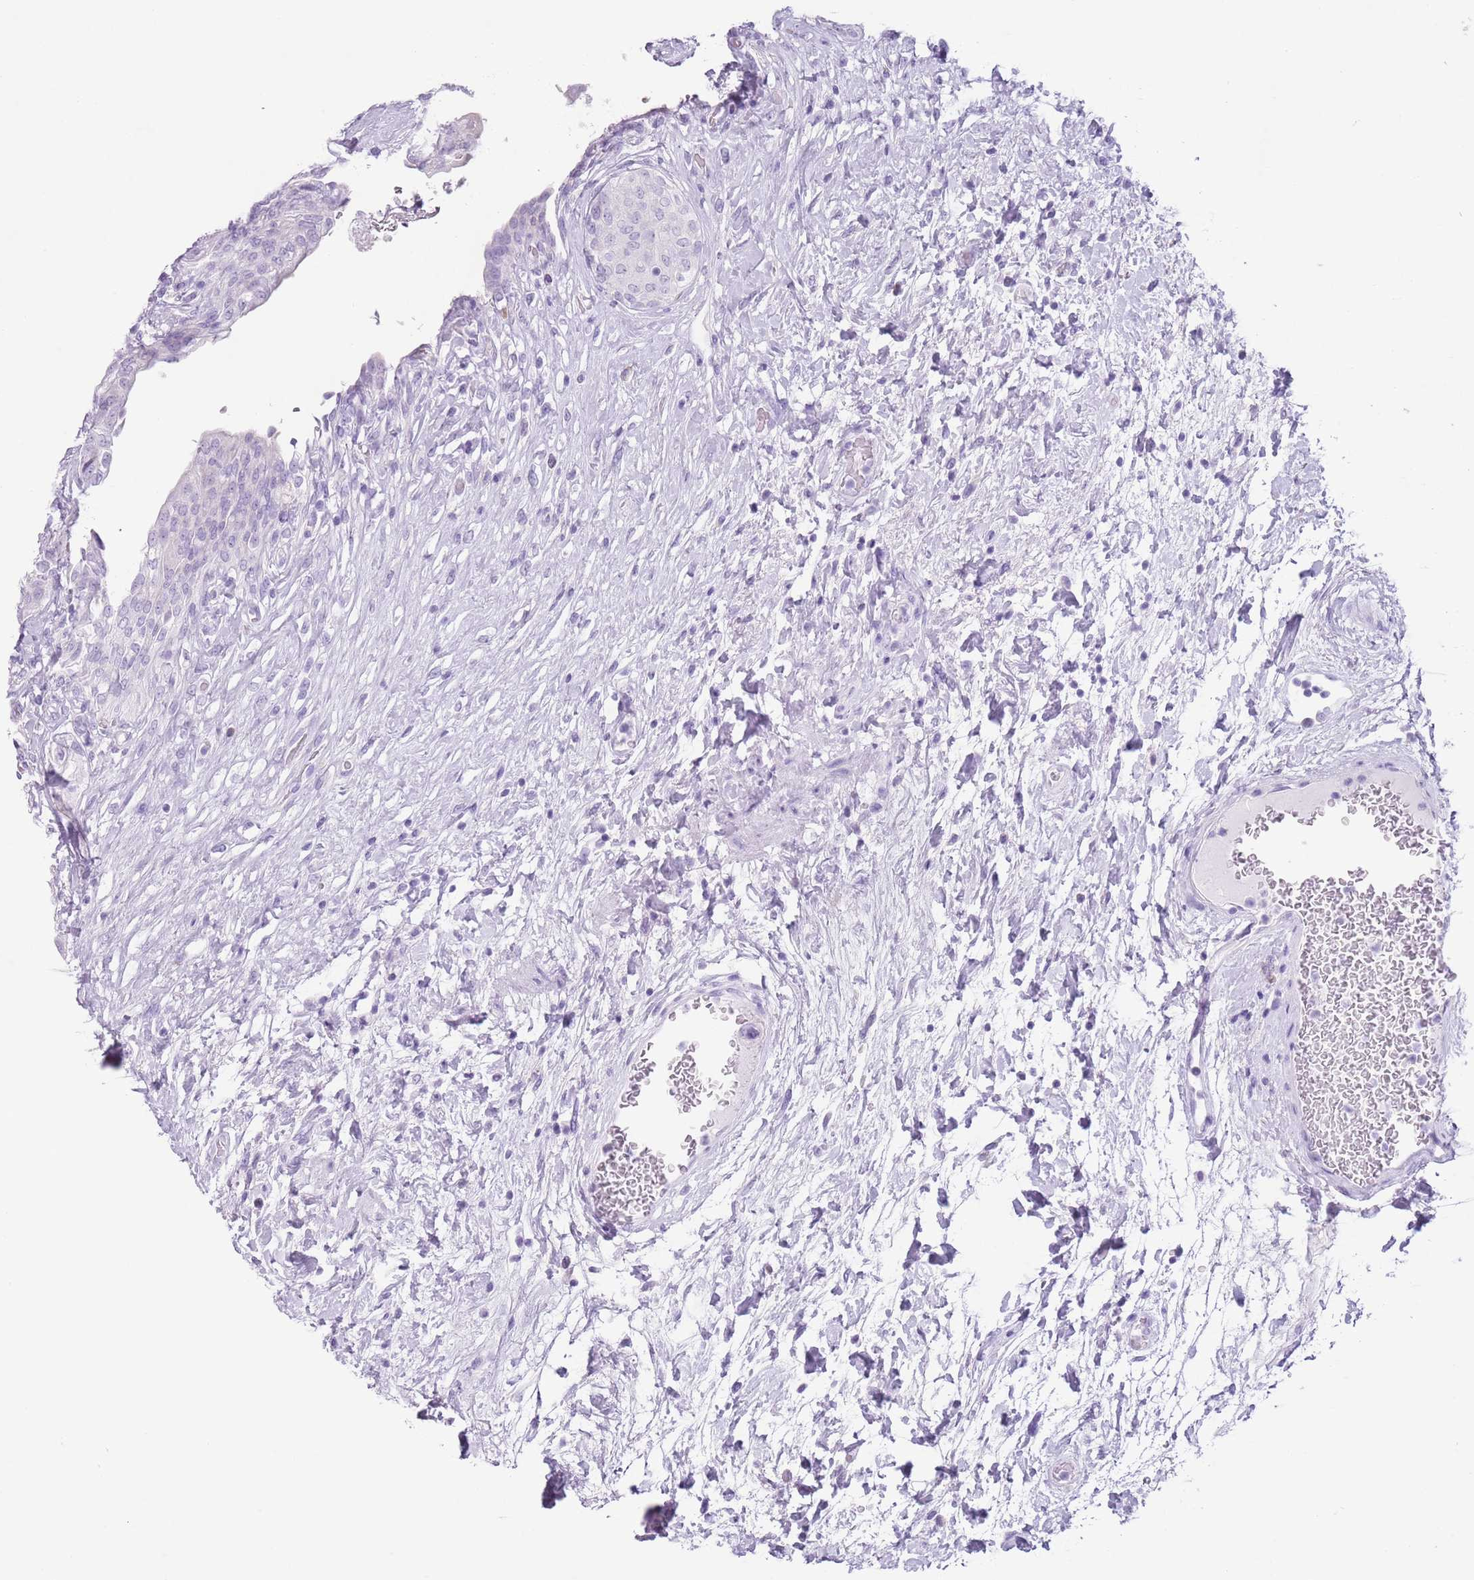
{"staining": {"intensity": "negative", "quantity": "none", "location": "none"}, "tissue": "urinary bladder", "cell_type": "Urothelial cells", "image_type": "normal", "snomed": [{"axis": "morphology", "description": "Normal tissue, NOS"}, {"axis": "topography", "description": "Urinary bladder"}], "caption": "This is a histopathology image of IHC staining of normal urinary bladder, which shows no staining in urothelial cells.", "gene": "HYOU1", "patient": {"sex": "male", "age": 74}}